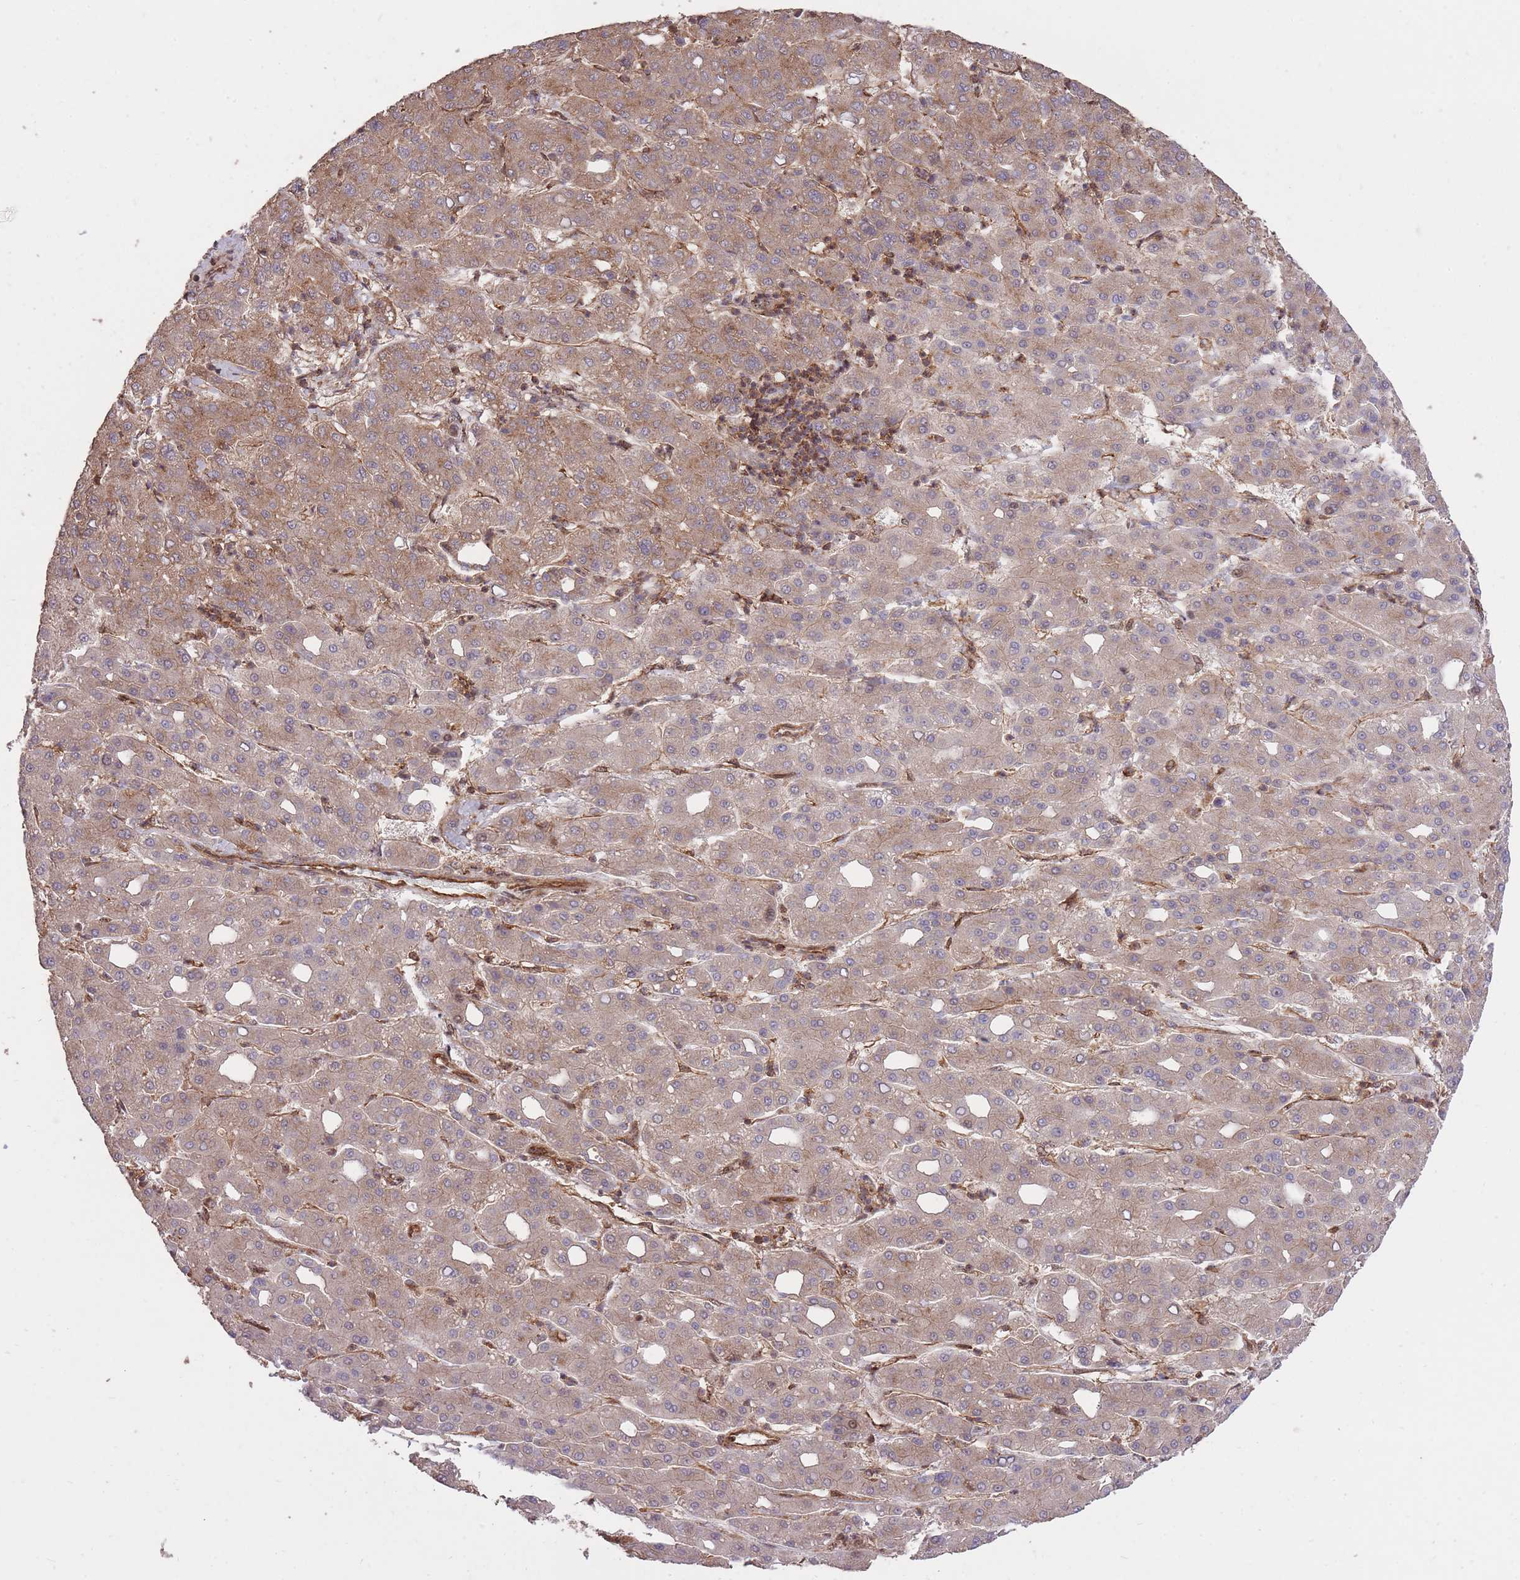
{"staining": {"intensity": "weak", "quantity": ">75%", "location": "cytoplasmic/membranous"}, "tissue": "liver cancer", "cell_type": "Tumor cells", "image_type": "cancer", "snomed": [{"axis": "morphology", "description": "Carcinoma, Hepatocellular, NOS"}, {"axis": "topography", "description": "Liver"}], "caption": "Hepatocellular carcinoma (liver) stained for a protein demonstrates weak cytoplasmic/membranous positivity in tumor cells.", "gene": "PLD1", "patient": {"sex": "male", "age": 65}}